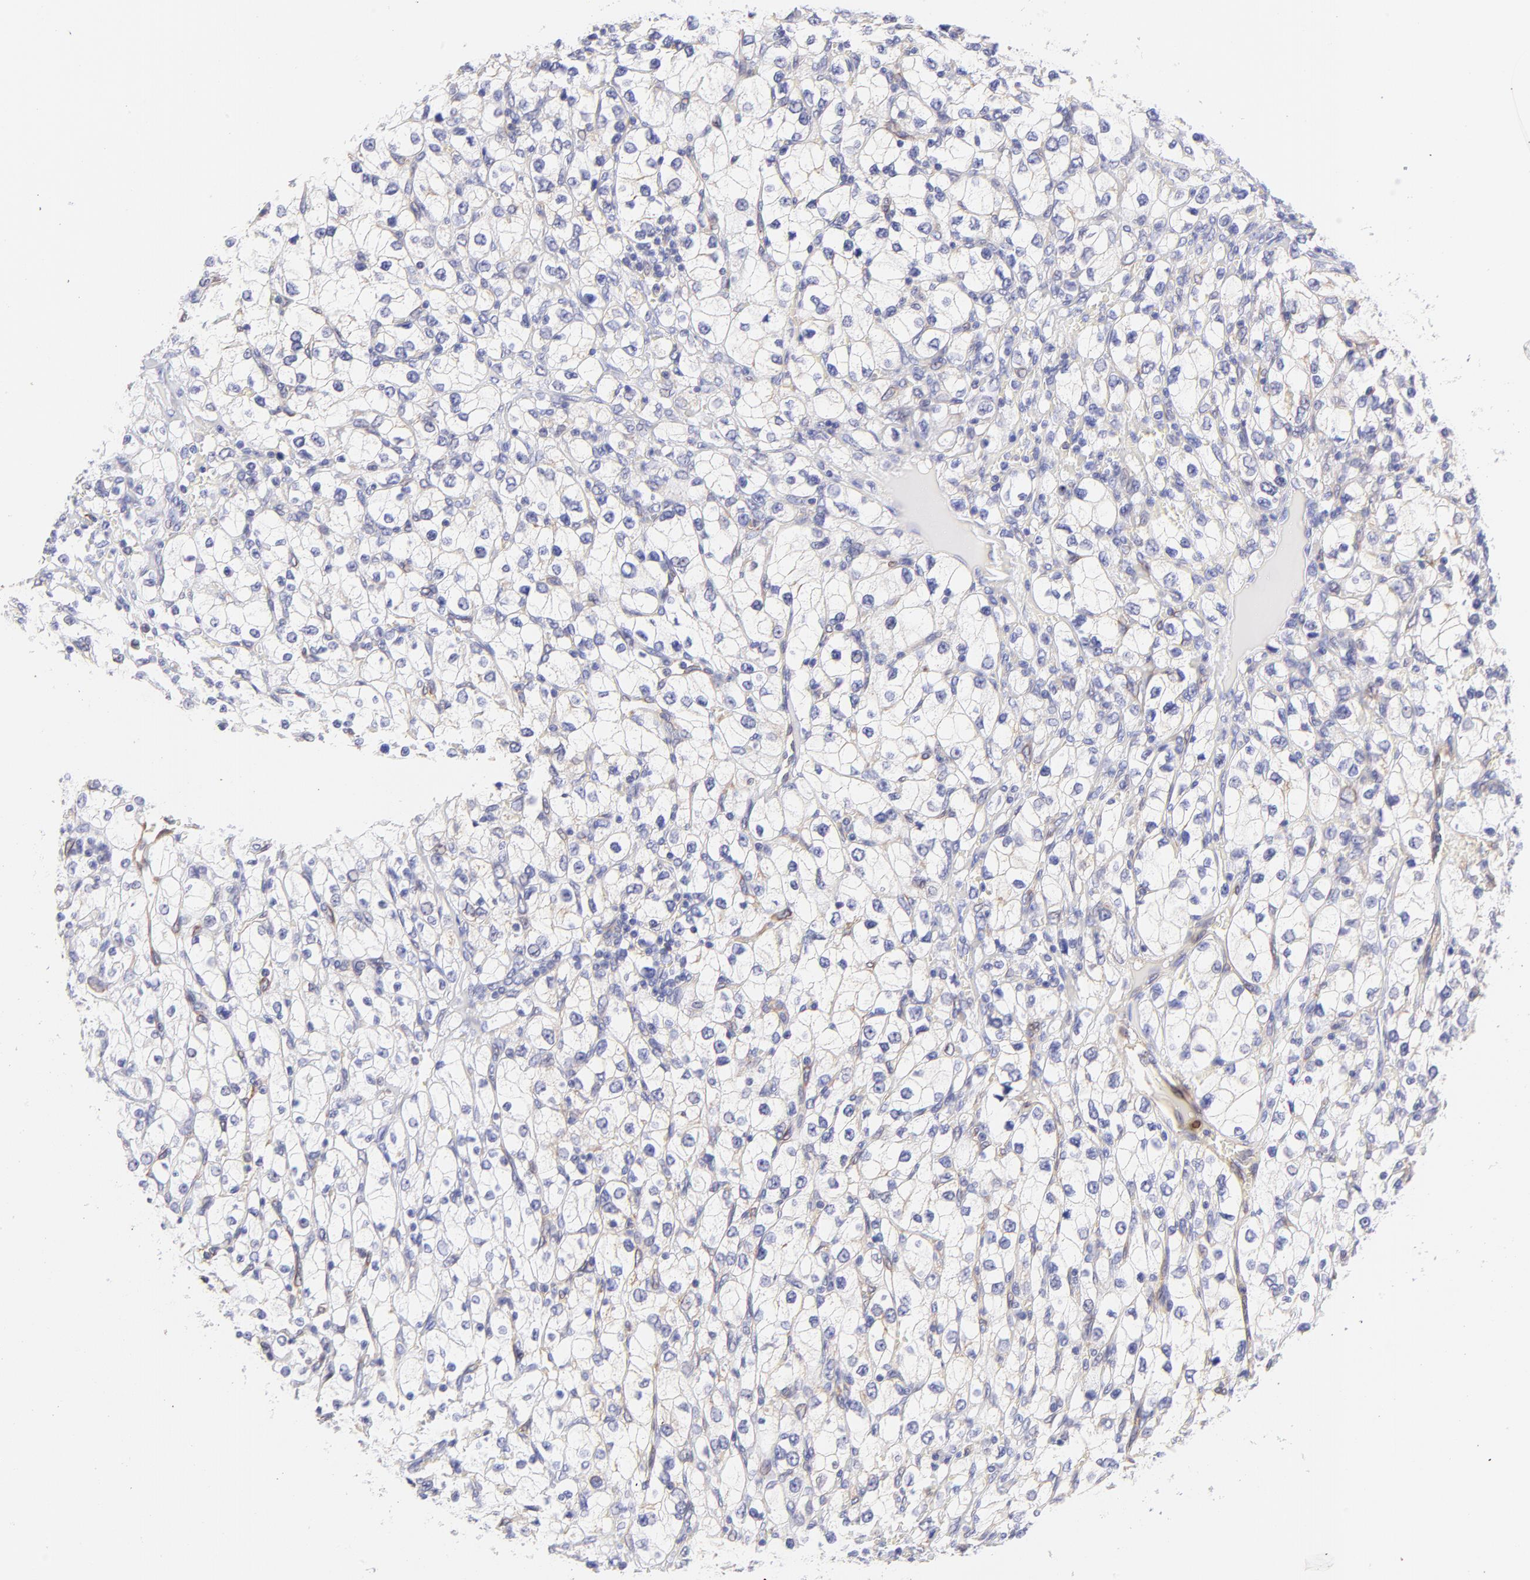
{"staining": {"intensity": "negative", "quantity": "none", "location": "none"}, "tissue": "renal cancer", "cell_type": "Tumor cells", "image_type": "cancer", "snomed": [{"axis": "morphology", "description": "Adenocarcinoma, NOS"}, {"axis": "topography", "description": "Kidney"}], "caption": "IHC of adenocarcinoma (renal) shows no staining in tumor cells.", "gene": "IRAG2", "patient": {"sex": "female", "age": 62}}